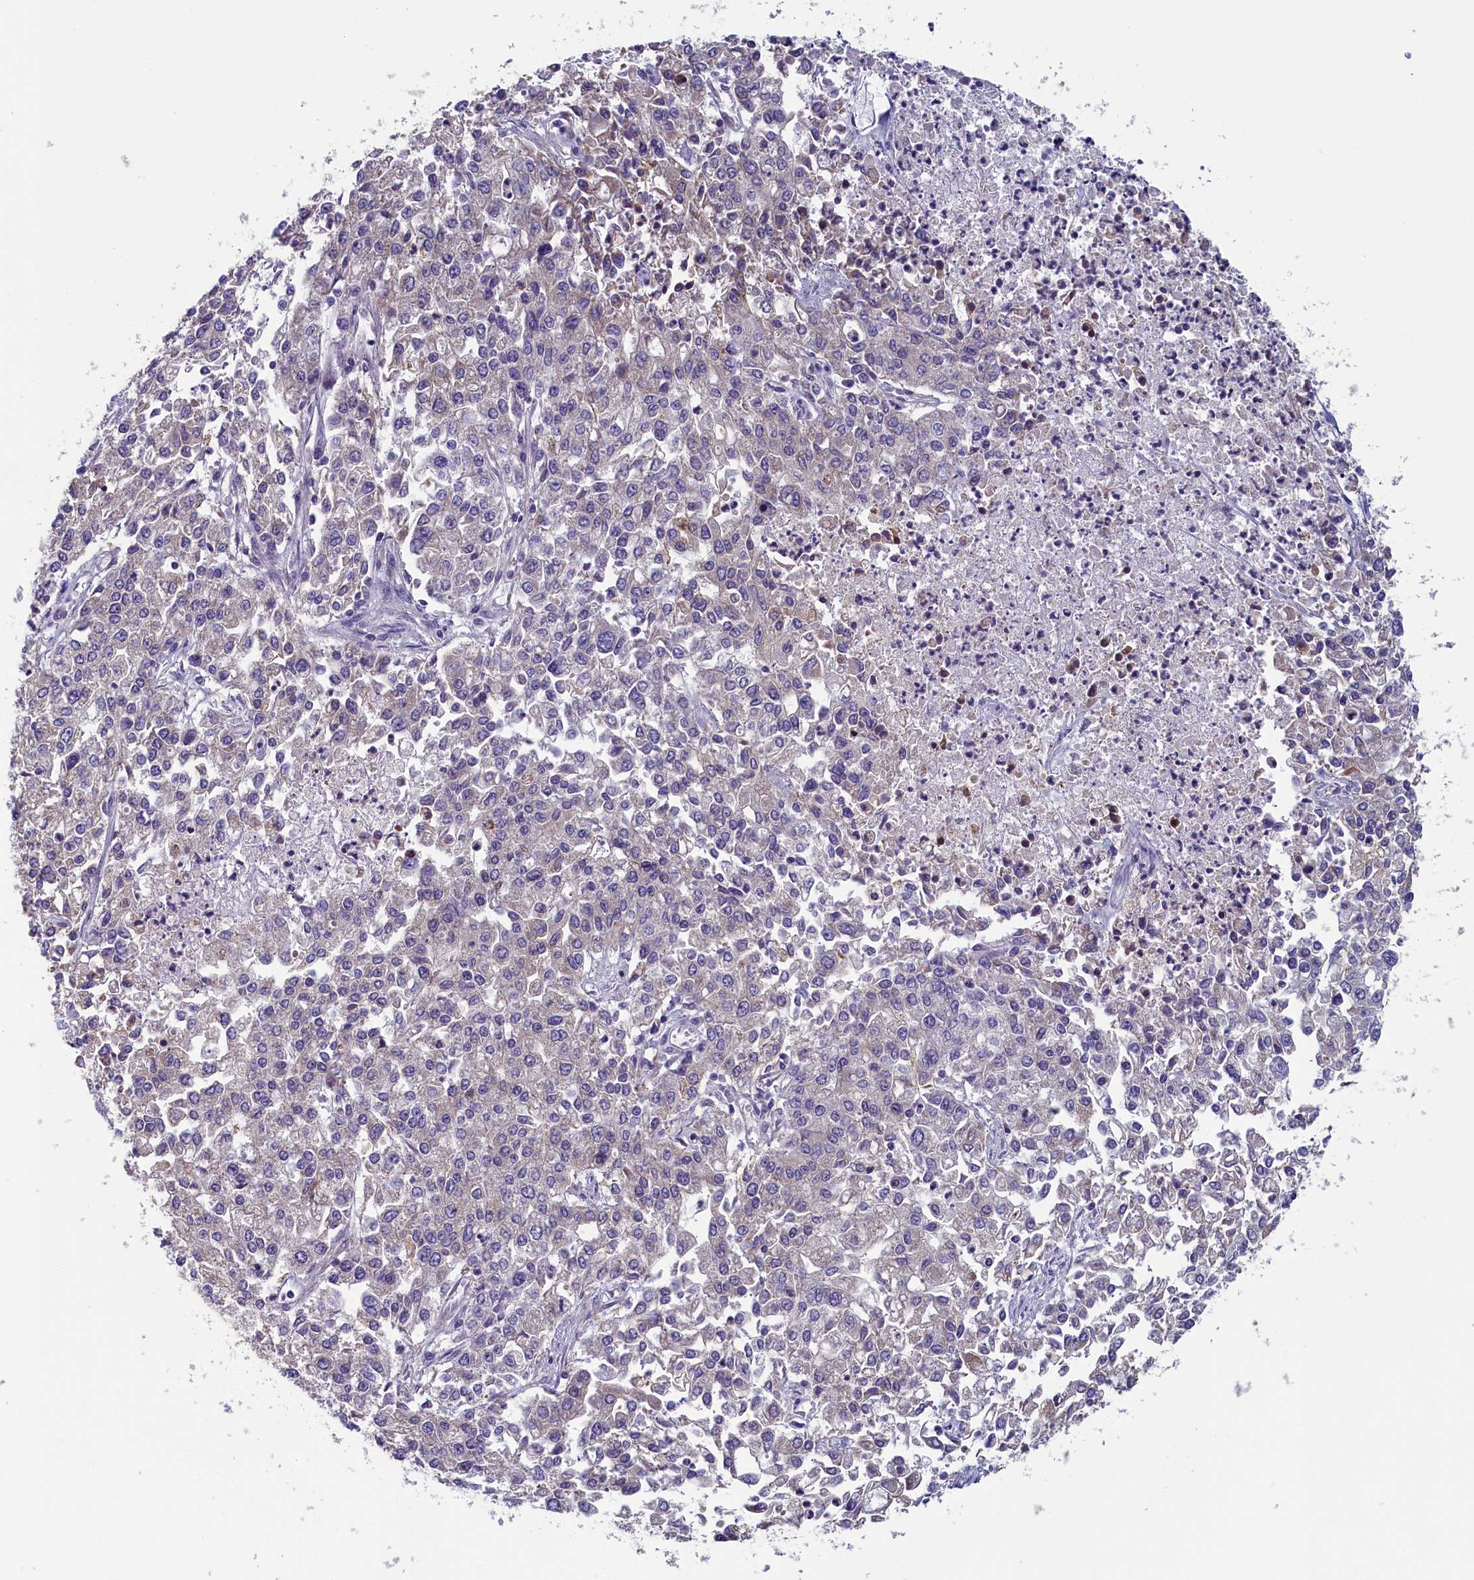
{"staining": {"intensity": "negative", "quantity": "none", "location": "none"}, "tissue": "endometrial cancer", "cell_type": "Tumor cells", "image_type": "cancer", "snomed": [{"axis": "morphology", "description": "Adenocarcinoma, NOS"}, {"axis": "topography", "description": "Endometrium"}], "caption": "This is a image of immunohistochemistry staining of endometrial cancer, which shows no staining in tumor cells. The staining was performed using DAB to visualize the protein expression in brown, while the nuclei were stained in blue with hematoxylin (Magnification: 20x).", "gene": "ANKRD39", "patient": {"sex": "female", "age": 49}}